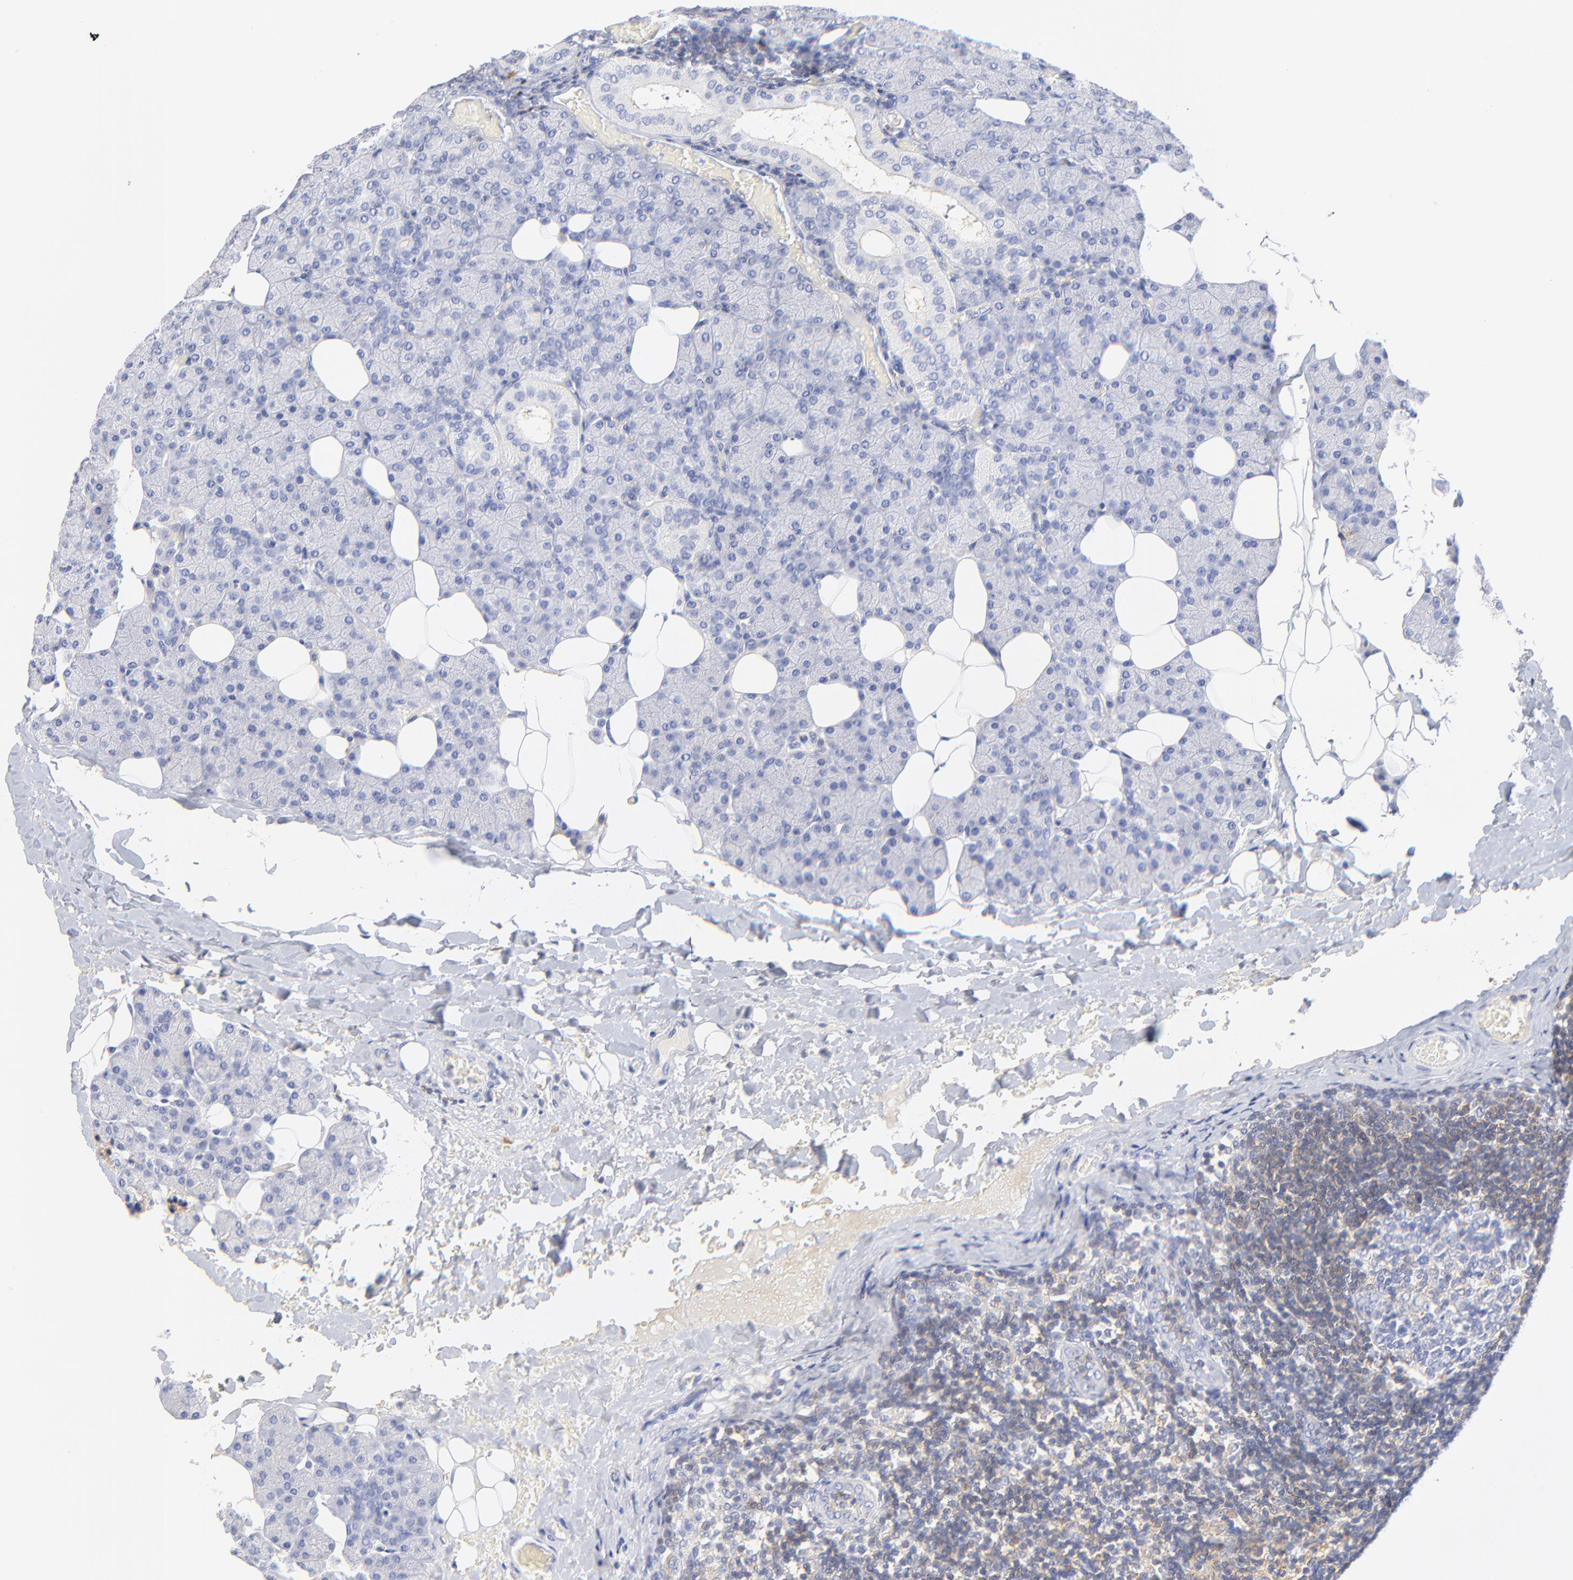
{"staining": {"intensity": "negative", "quantity": "none", "location": "none"}, "tissue": "lymph node", "cell_type": "Germinal center cells", "image_type": "normal", "snomed": [{"axis": "morphology", "description": "Normal tissue, NOS"}, {"axis": "topography", "description": "Lymph node"}, {"axis": "topography", "description": "Salivary gland"}], "caption": "Human lymph node stained for a protein using immunohistochemistry shows no staining in germinal center cells.", "gene": "MDGA2", "patient": {"sex": "male", "age": 8}}